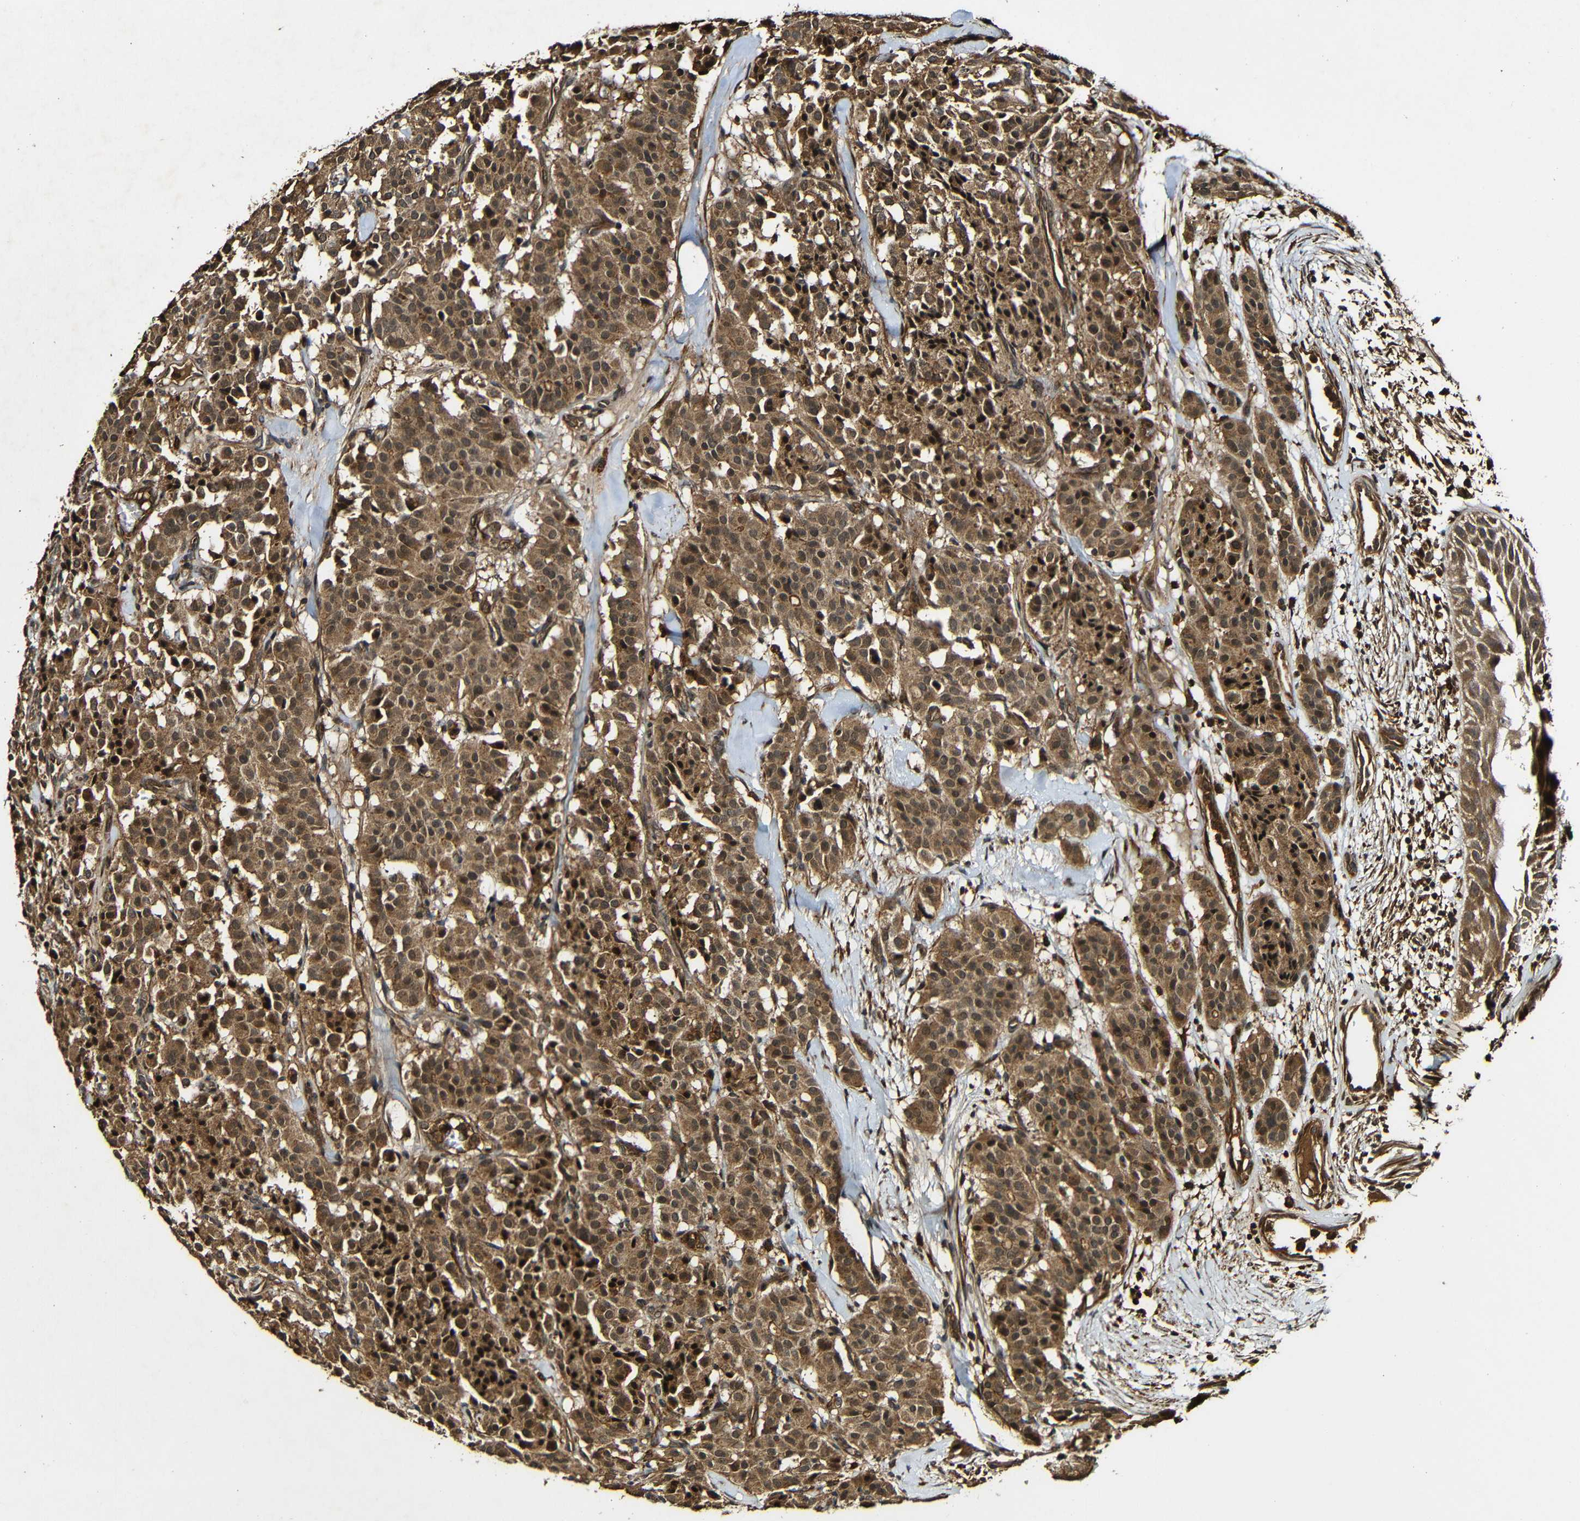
{"staining": {"intensity": "moderate", "quantity": ">75%", "location": "cytoplasmic/membranous,nuclear"}, "tissue": "carcinoid", "cell_type": "Tumor cells", "image_type": "cancer", "snomed": [{"axis": "morphology", "description": "Carcinoid, malignant, NOS"}, {"axis": "topography", "description": "Lung"}], "caption": "This is a photomicrograph of IHC staining of carcinoid (malignant), which shows moderate positivity in the cytoplasmic/membranous and nuclear of tumor cells.", "gene": "CASP8", "patient": {"sex": "male", "age": 30}}